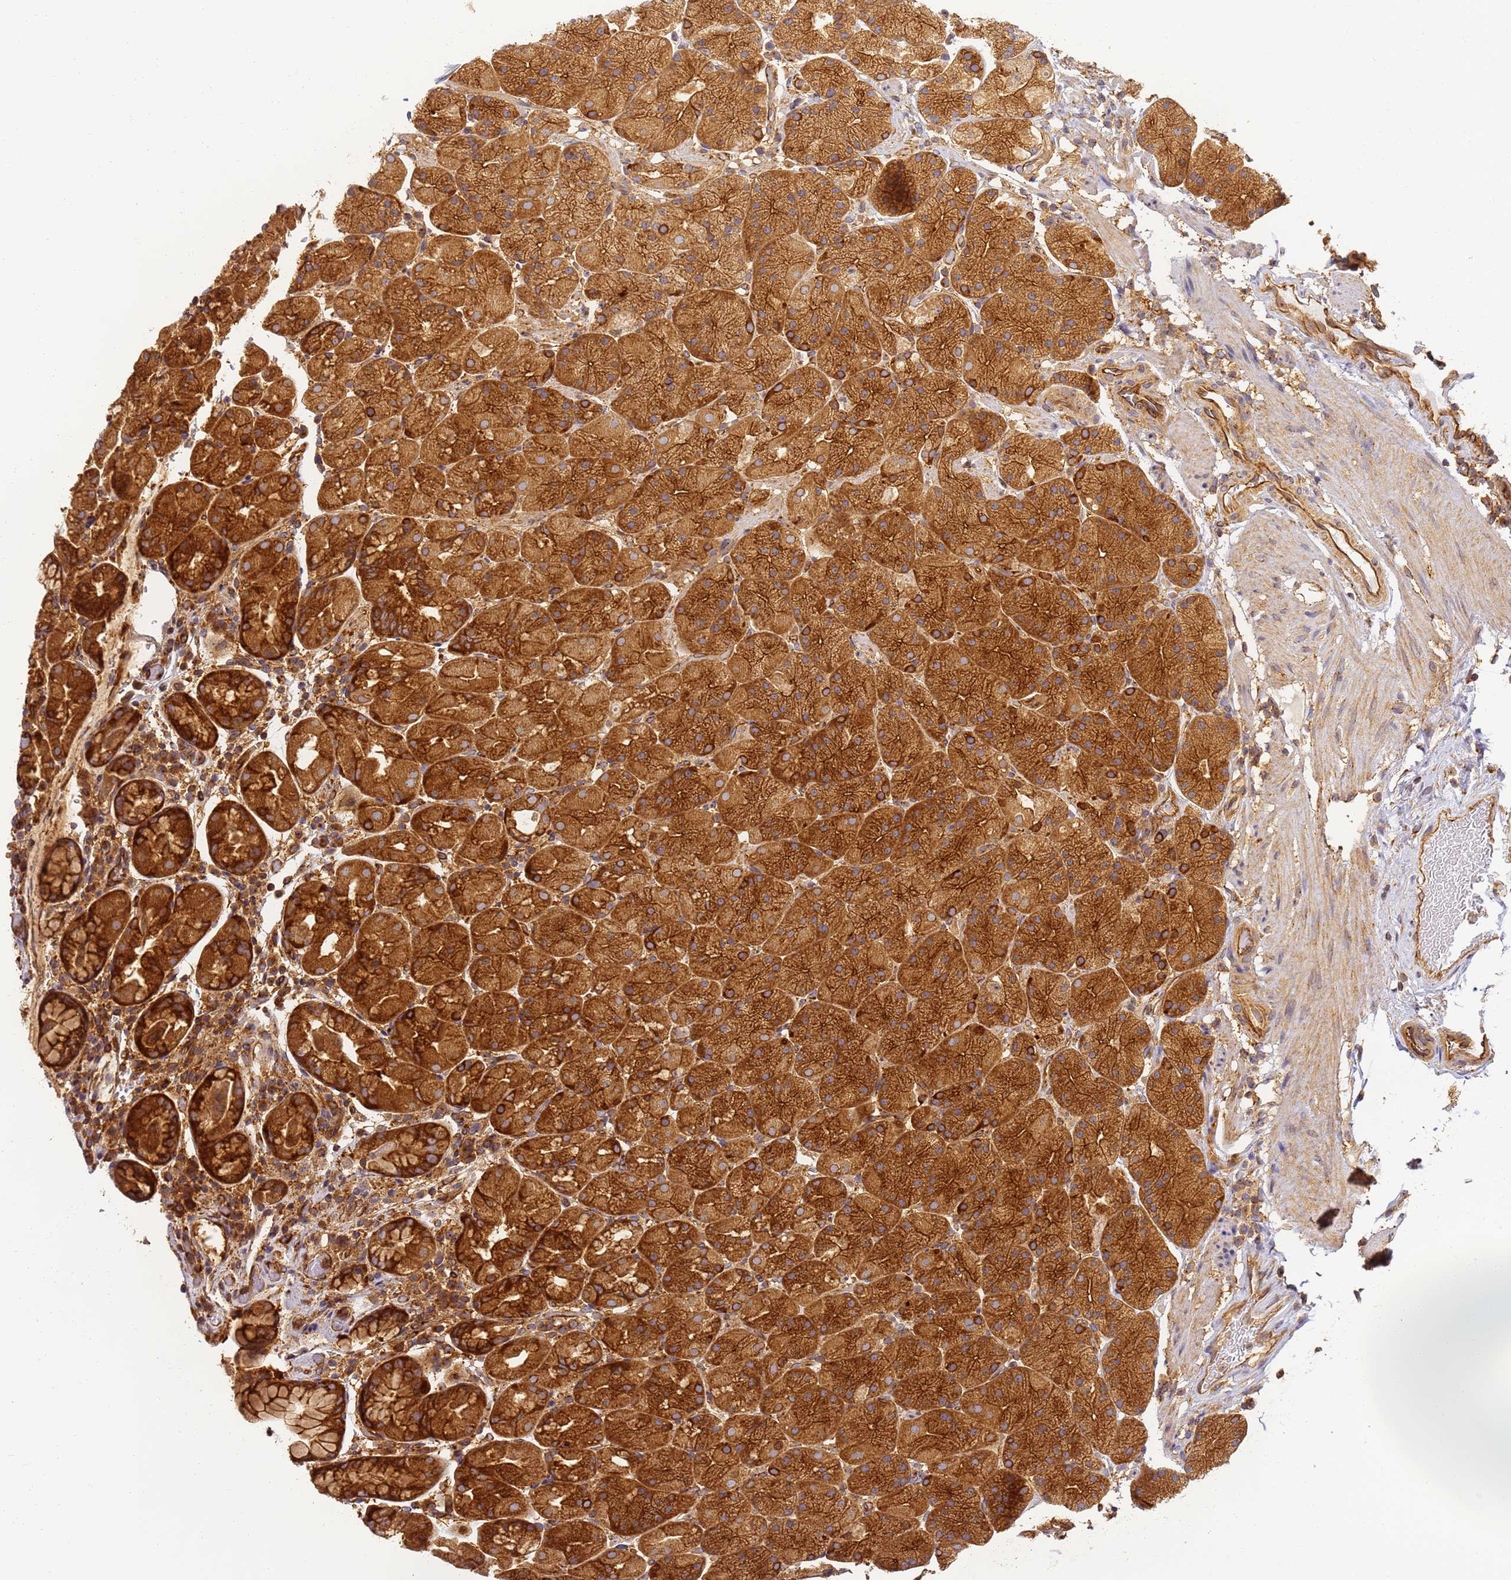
{"staining": {"intensity": "strong", "quantity": ">75%", "location": "cytoplasmic/membranous"}, "tissue": "stomach", "cell_type": "Glandular cells", "image_type": "normal", "snomed": [{"axis": "morphology", "description": "Normal tissue, NOS"}, {"axis": "topography", "description": "Stomach, upper"}, {"axis": "topography", "description": "Stomach, lower"}], "caption": "This histopathology image shows unremarkable stomach stained with immunohistochemistry (IHC) to label a protein in brown. The cytoplasmic/membranous of glandular cells show strong positivity for the protein. Nuclei are counter-stained blue.", "gene": "DYNC1I2", "patient": {"sex": "male", "age": 67}}